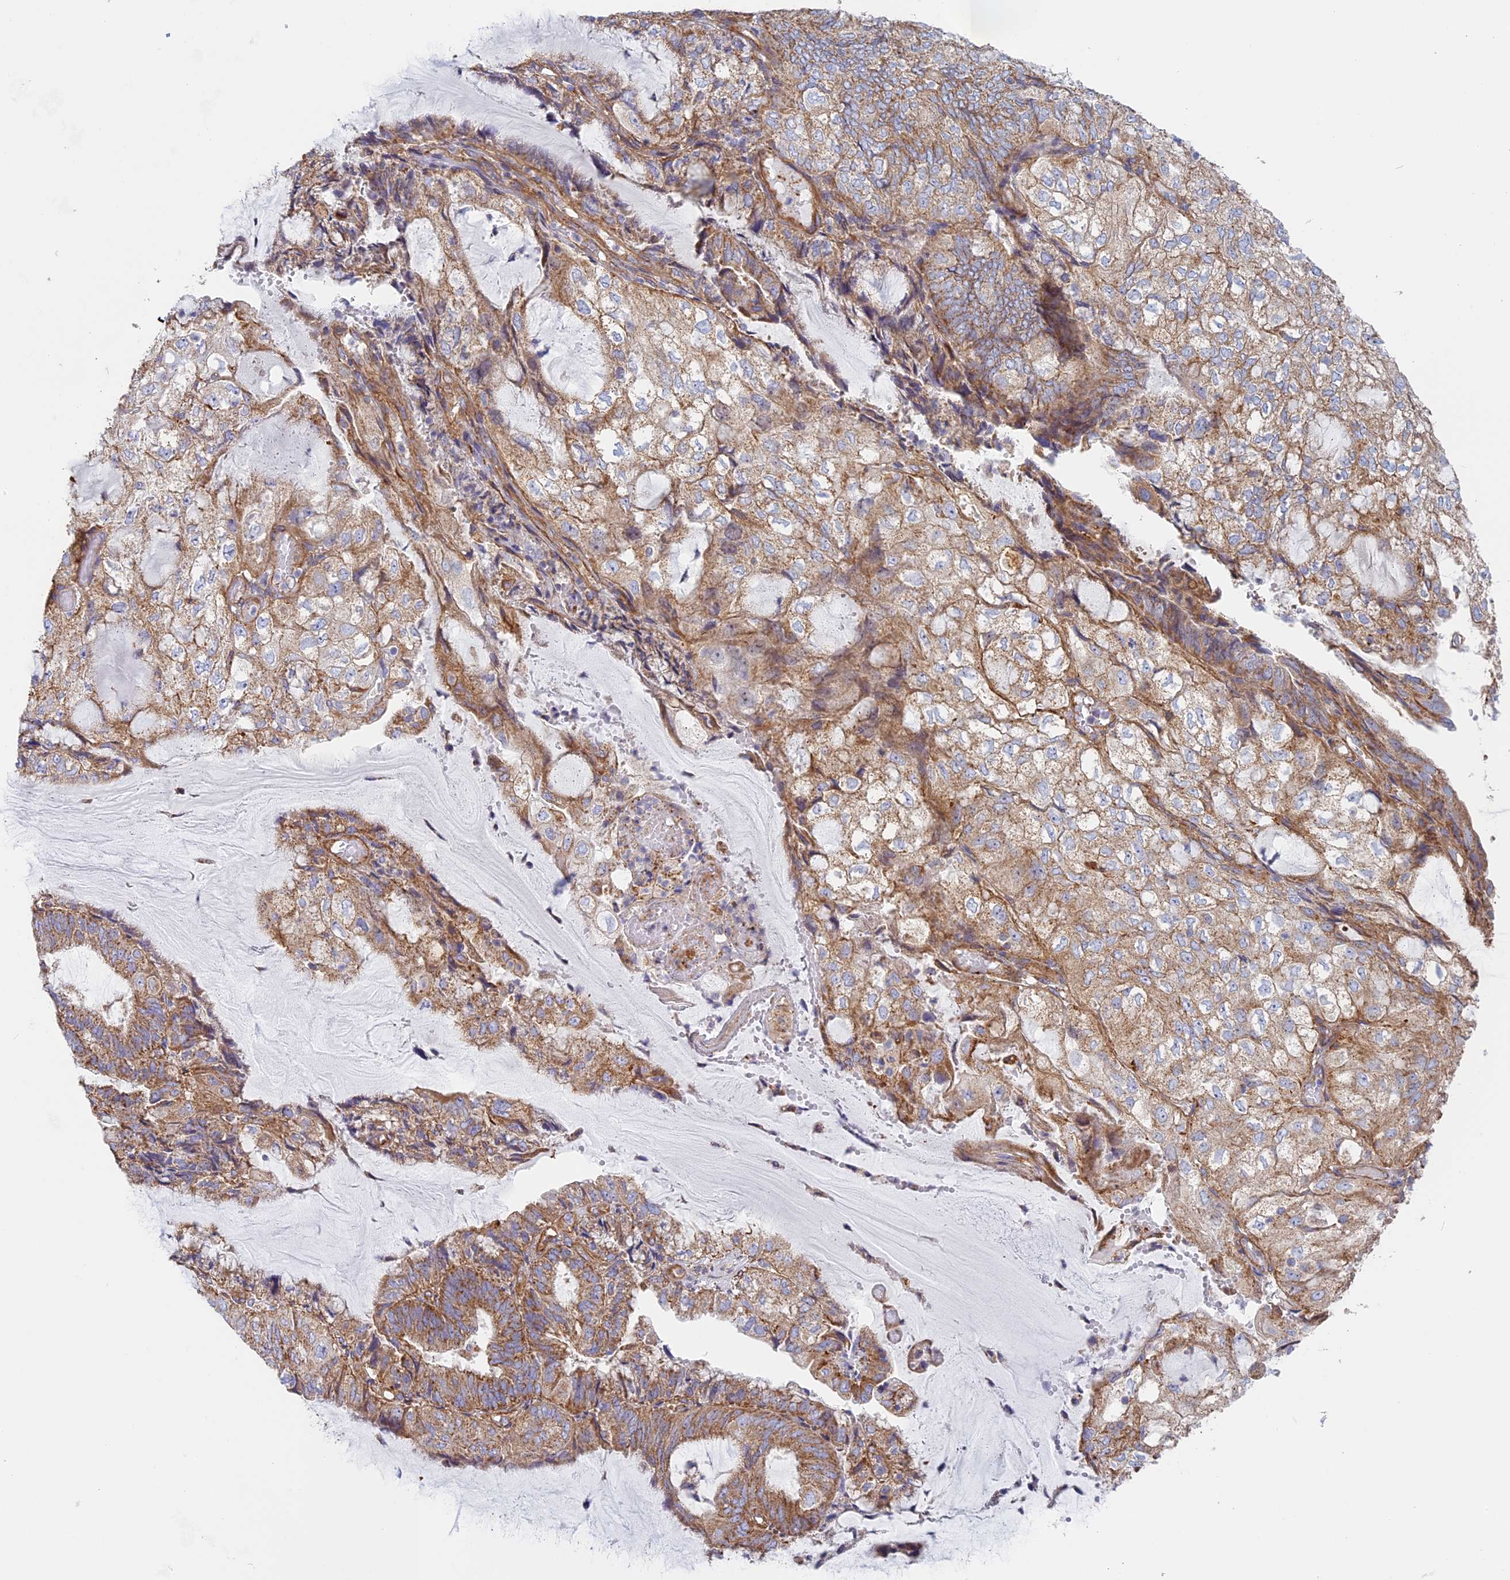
{"staining": {"intensity": "moderate", "quantity": ">75%", "location": "cytoplasmic/membranous"}, "tissue": "endometrial cancer", "cell_type": "Tumor cells", "image_type": "cancer", "snomed": [{"axis": "morphology", "description": "Adenocarcinoma, NOS"}, {"axis": "topography", "description": "Endometrium"}], "caption": "Endometrial cancer (adenocarcinoma) tissue displays moderate cytoplasmic/membranous positivity in about >75% of tumor cells, visualized by immunohistochemistry.", "gene": "DDA1", "patient": {"sex": "female", "age": 81}}